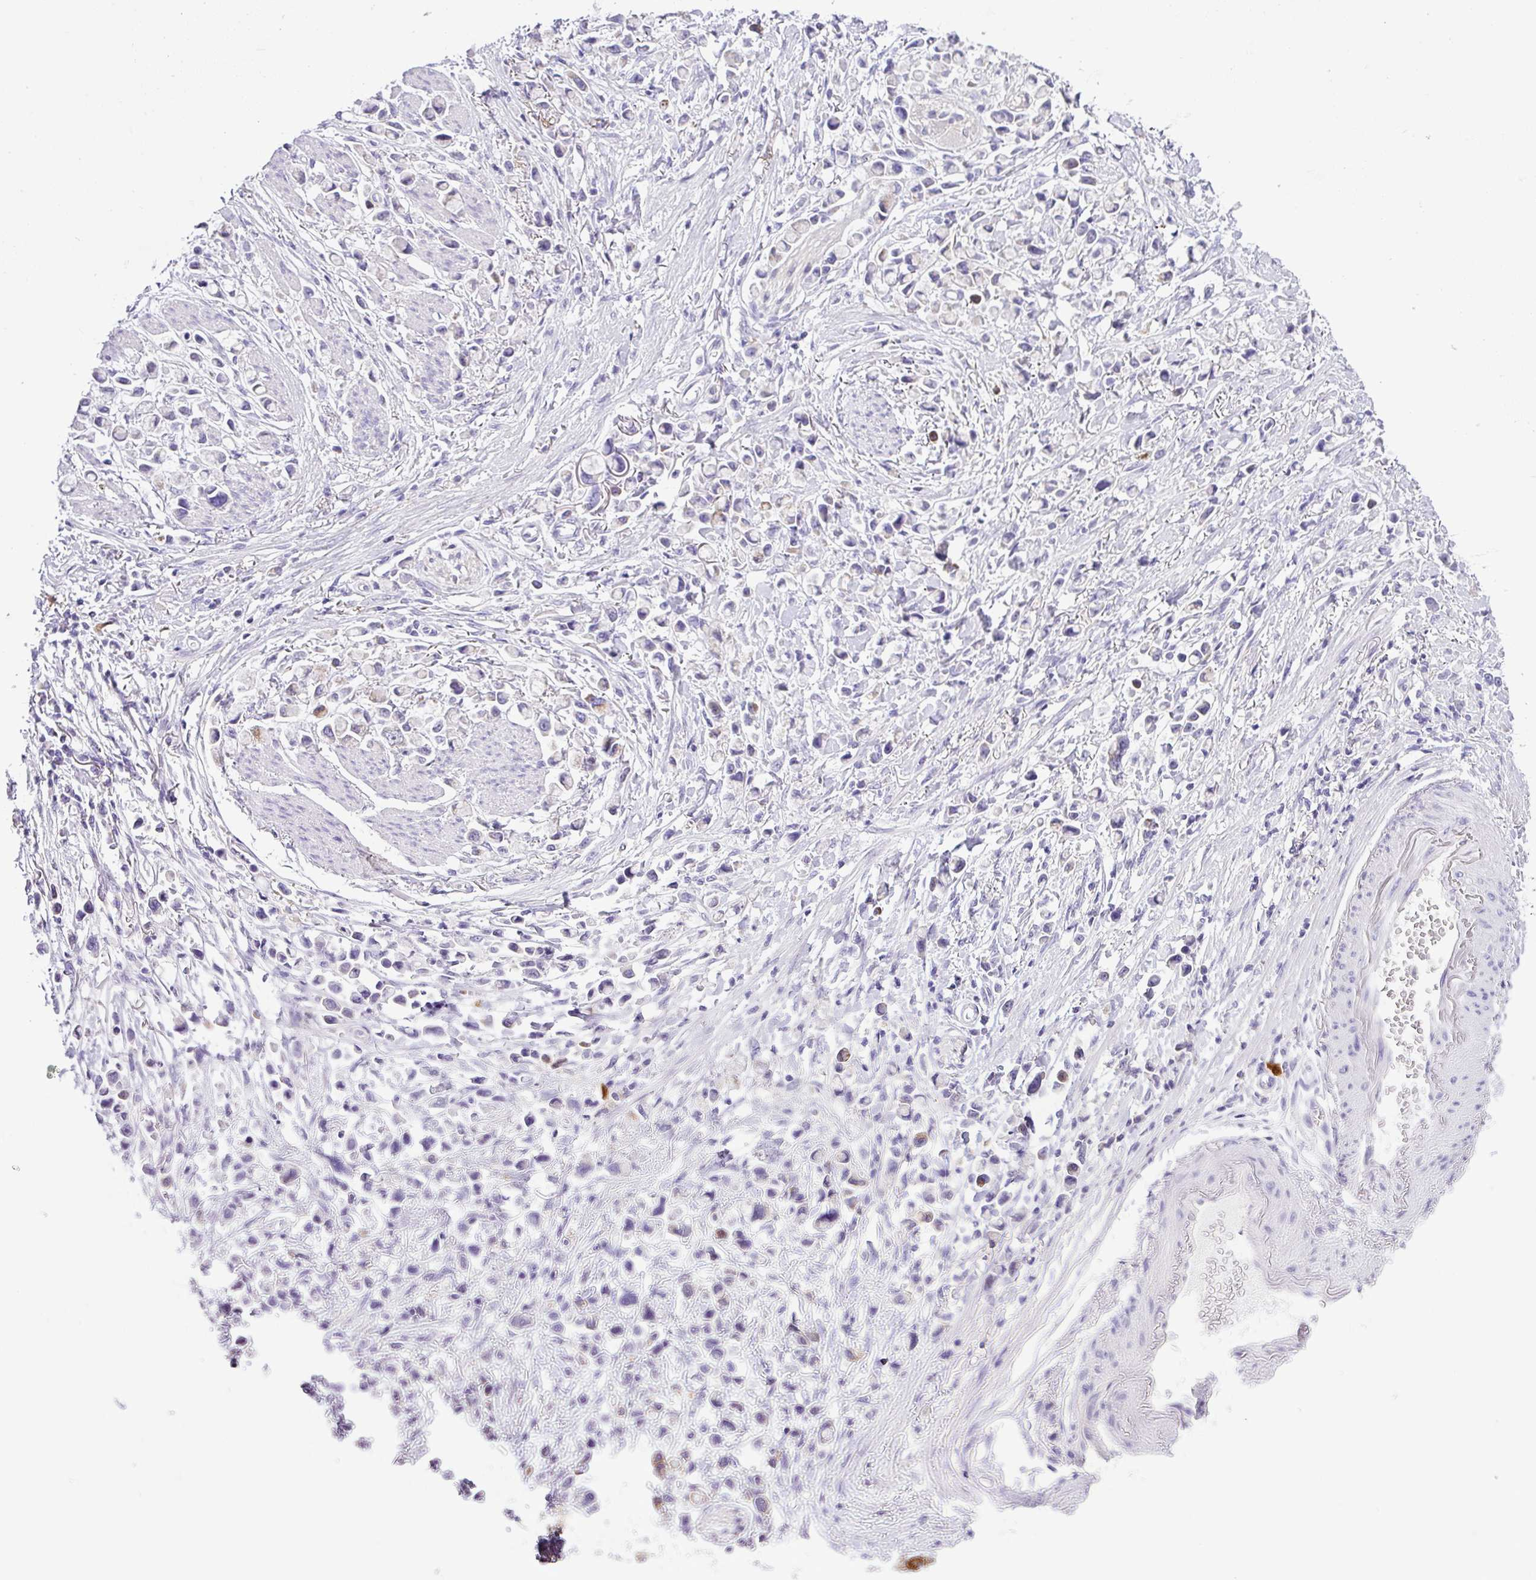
{"staining": {"intensity": "negative", "quantity": "none", "location": "none"}, "tissue": "stomach cancer", "cell_type": "Tumor cells", "image_type": "cancer", "snomed": [{"axis": "morphology", "description": "Adenocarcinoma, NOS"}, {"axis": "topography", "description": "Stomach"}], "caption": "This is an immunohistochemistry (IHC) photomicrograph of human adenocarcinoma (stomach). There is no expression in tumor cells.", "gene": "HMCN2", "patient": {"sex": "female", "age": 81}}